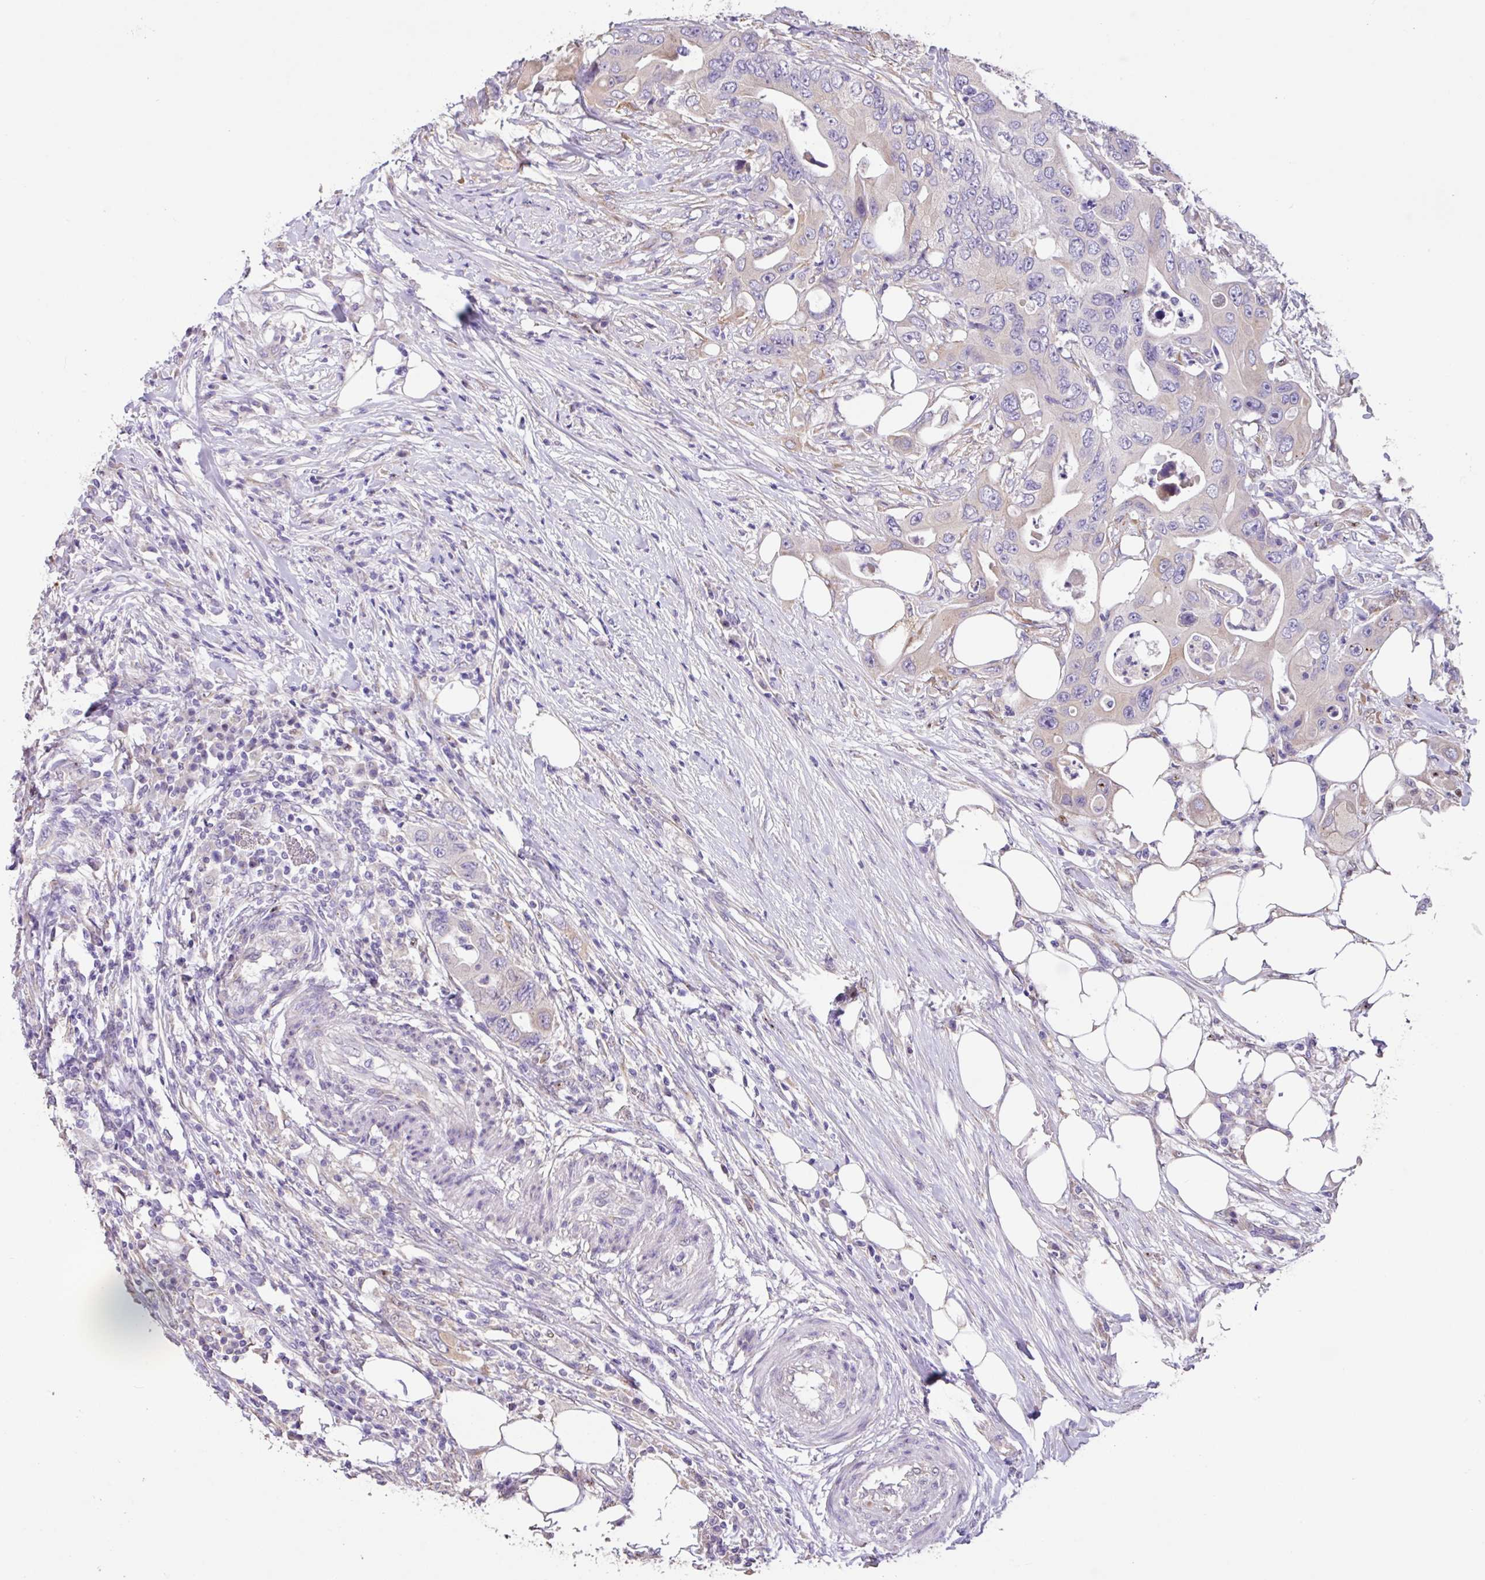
{"staining": {"intensity": "negative", "quantity": "none", "location": "none"}, "tissue": "colorectal cancer", "cell_type": "Tumor cells", "image_type": "cancer", "snomed": [{"axis": "morphology", "description": "Adenocarcinoma, NOS"}, {"axis": "topography", "description": "Colon"}], "caption": "The IHC histopathology image has no significant positivity in tumor cells of colorectal cancer tissue.", "gene": "ZG16", "patient": {"sex": "male", "age": 71}}